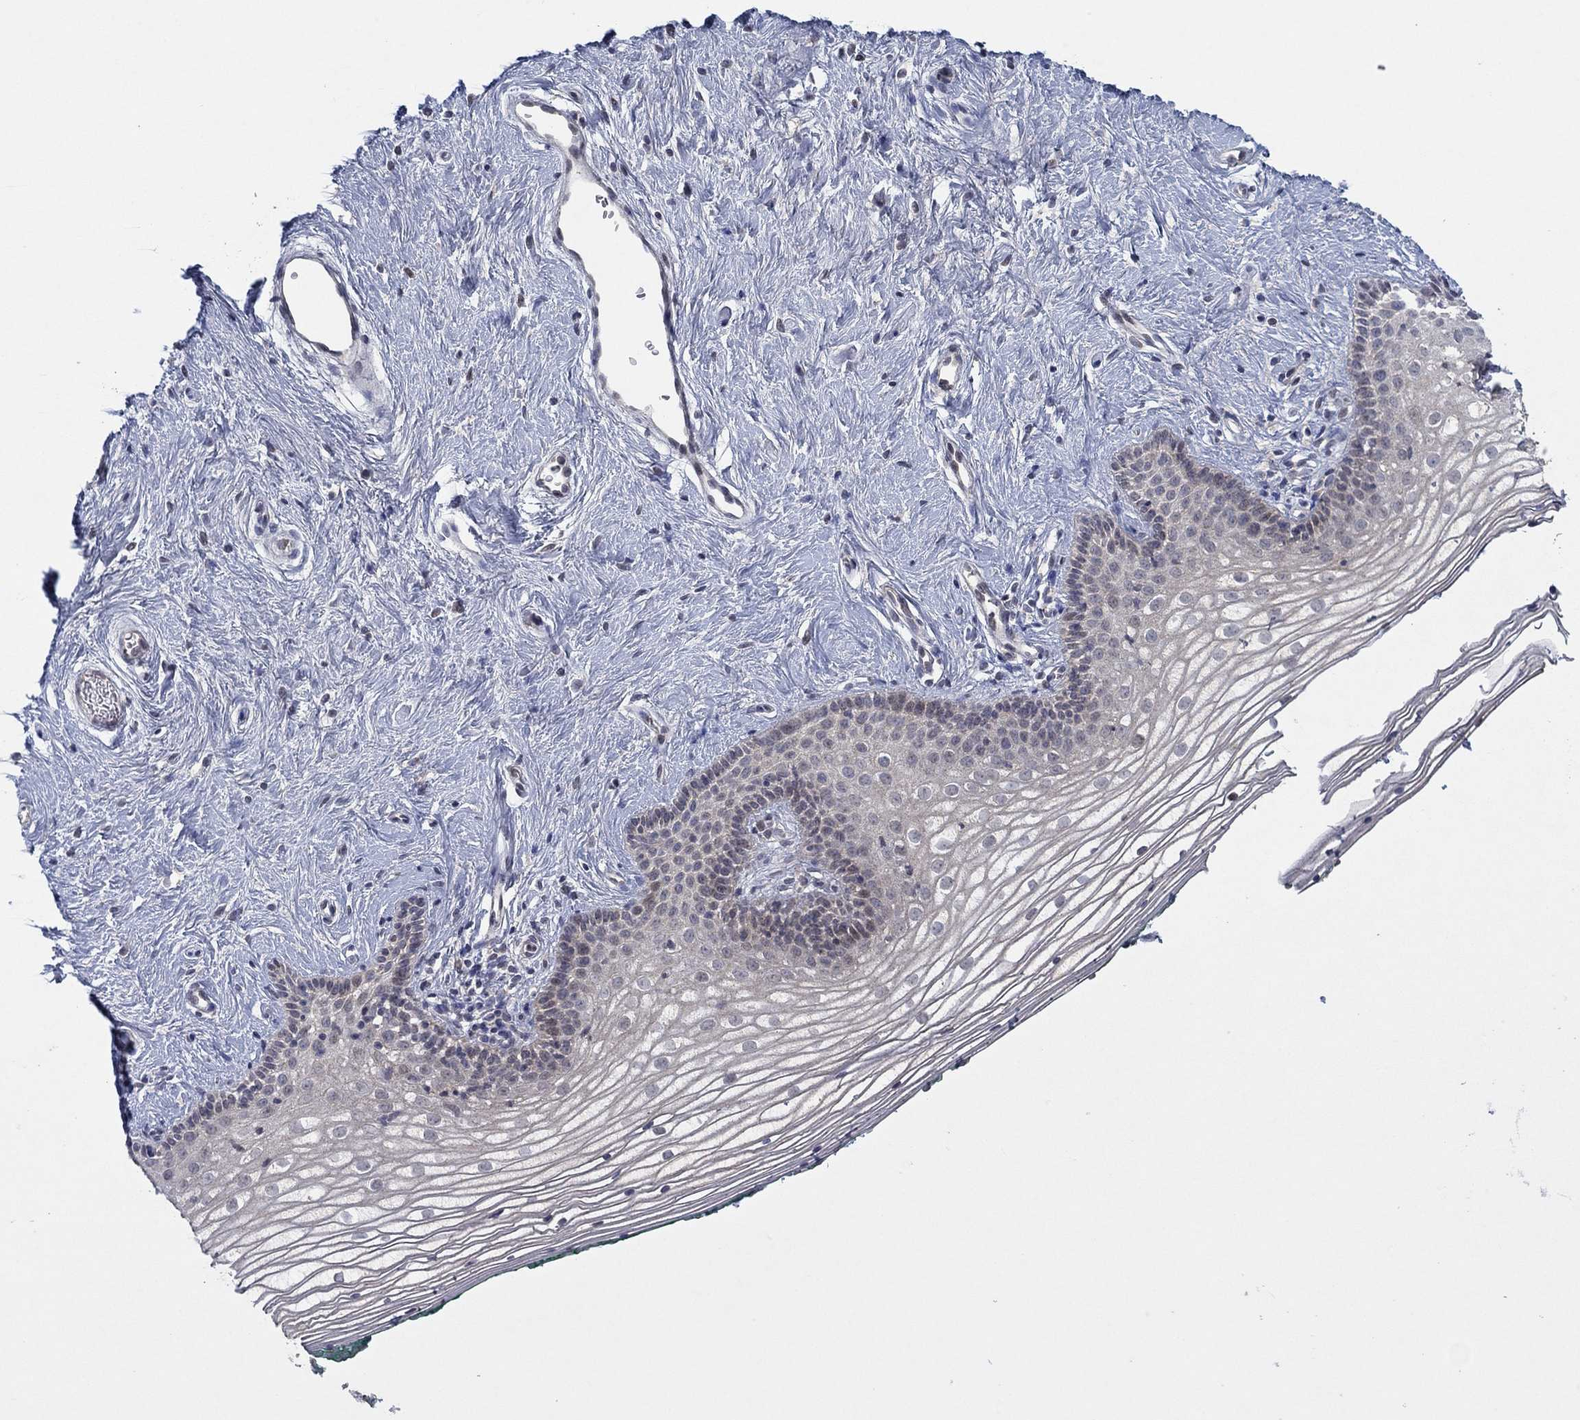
{"staining": {"intensity": "negative", "quantity": "none", "location": "none"}, "tissue": "vagina", "cell_type": "Squamous epithelial cells", "image_type": "normal", "snomed": [{"axis": "morphology", "description": "Normal tissue, NOS"}, {"axis": "topography", "description": "Vagina"}], "caption": "IHC histopathology image of benign vagina: vagina stained with DAB (3,3'-diaminobenzidine) reveals no significant protein positivity in squamous epithelial cells.", "gene": "IL4", "patient": {"sex": "female", "age": 36}}